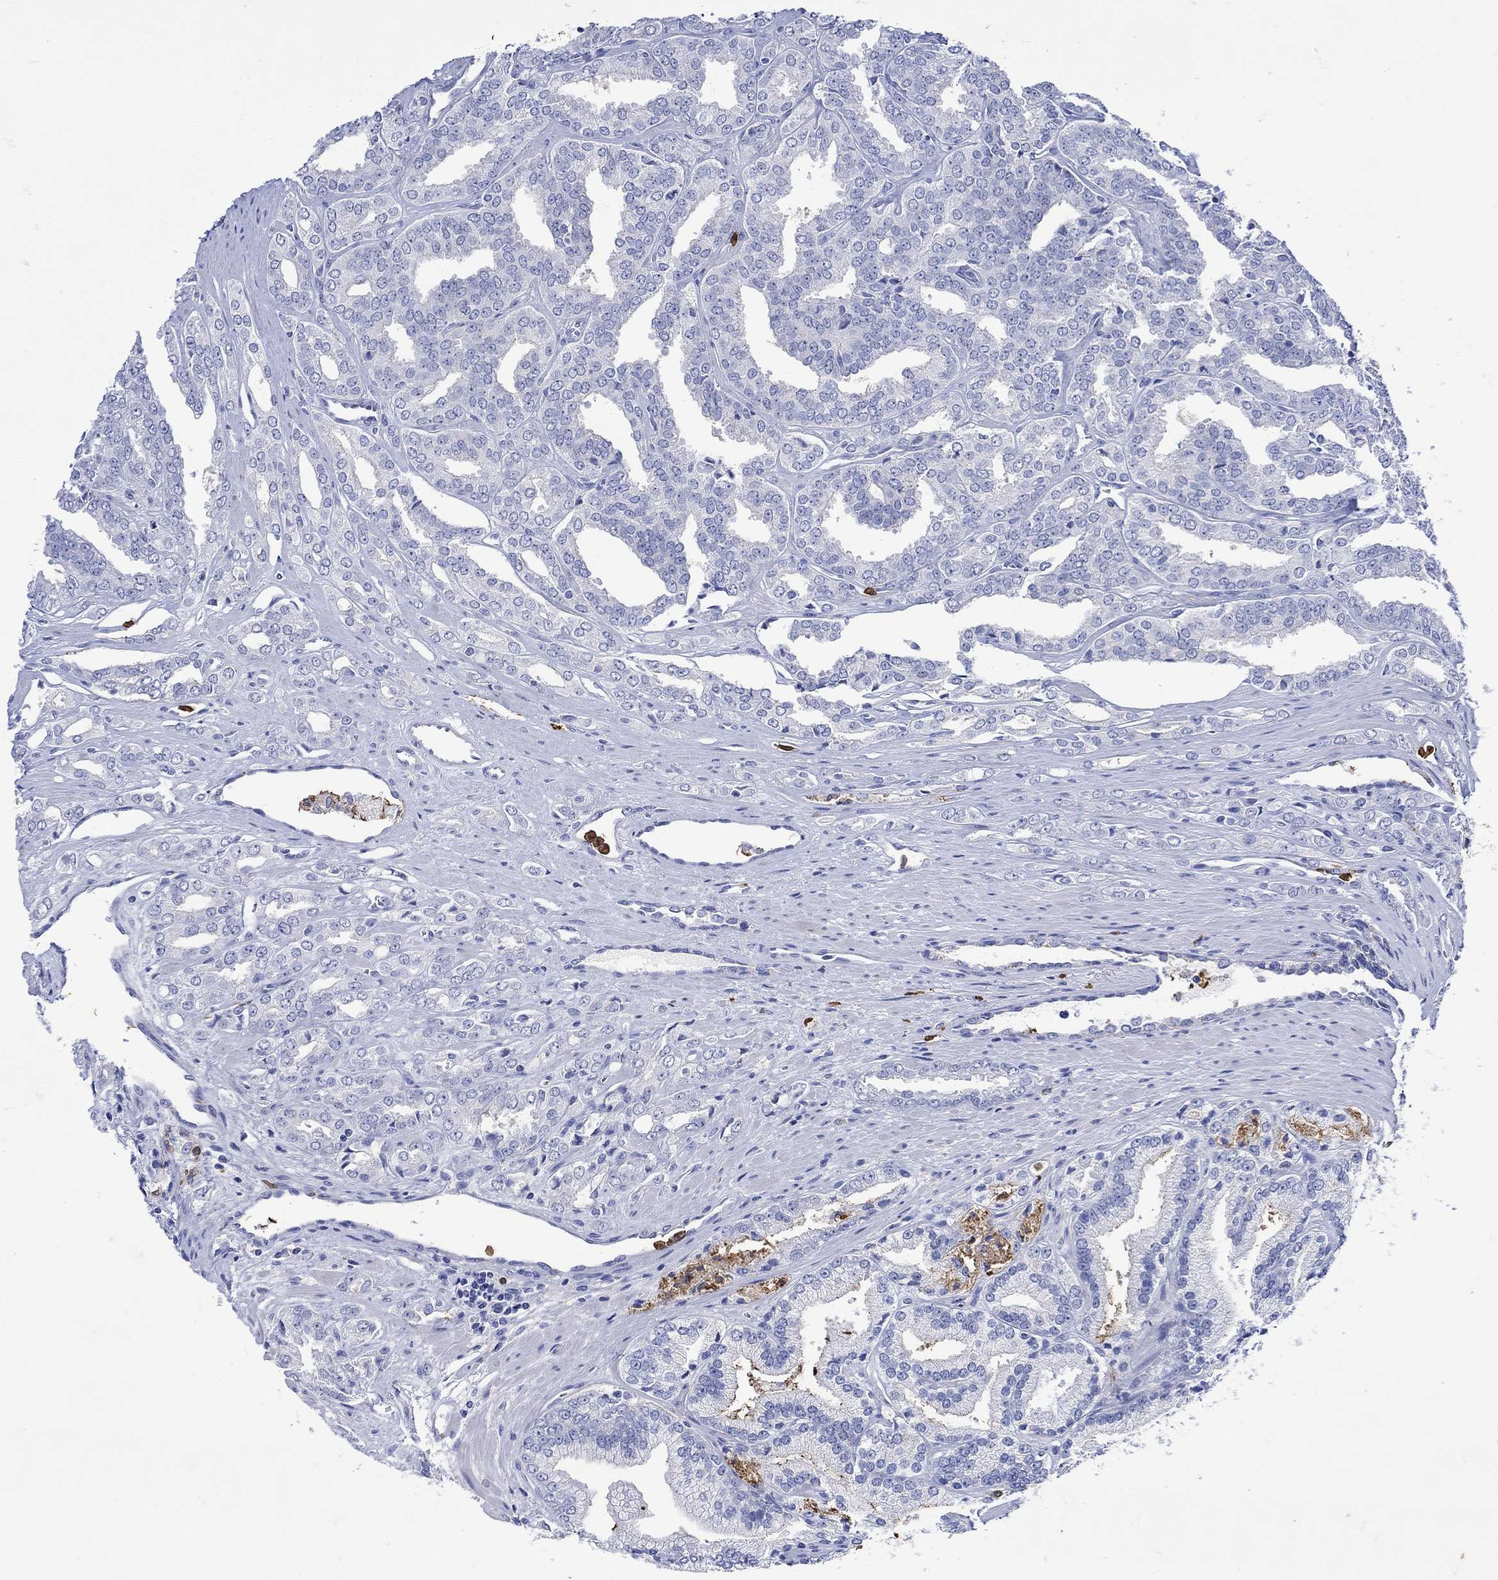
{"staining": {"intensity": "negative", "quantity": "none", "location": "none"}, "tissue": "prostate cancer", "cell_type": "Tumor cells", "image_type": "cancer", "snomed": [{"axis": "morphology", "description": "Adenocarcinoma, NOS"}, {"axis": "morphology", "description": "Adenocarcinoma, High grade"}, {"axis": "topography", "description": "Prostate"}], "caption": "High magnification brightfield microscopy of prostate cancer stained with DAB (brown) and counterstained with hematoxylin (blue): tumor cells show no significant staining.", "gene": "LINGO3", "patient": {"sex": "male", "age": 70}}